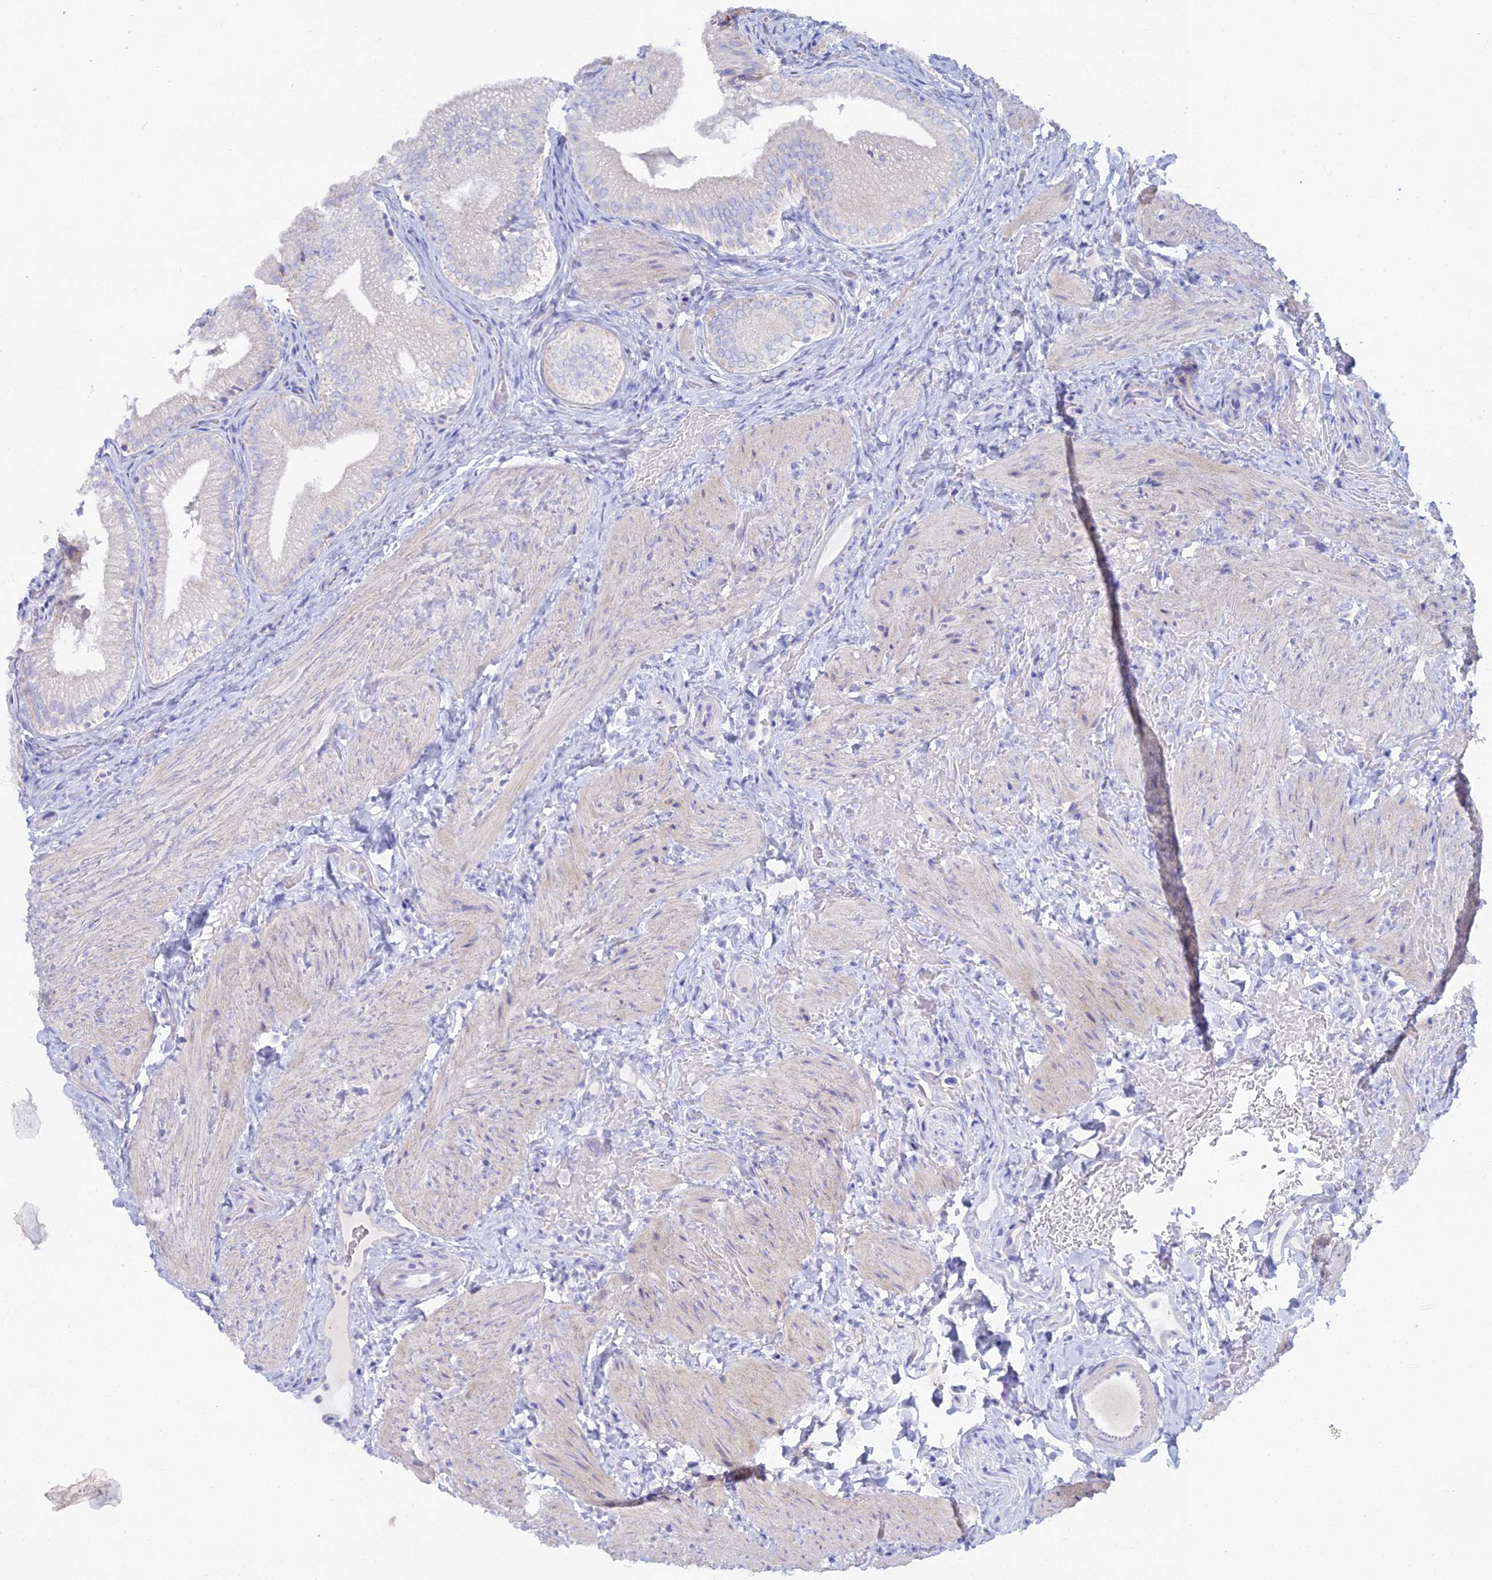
{"staining": {"intensity": "weak", "quantity": "<25%", "location": "cytoplasmic/membranous"}, "tissue": "gallbladder", "cell_type": "Glandular cells", "image_type": "normal", "snomed": [{"axis": "morphology", "description": "Normal tissue, NOS"}, {"axis": "topography", "description": "Gallbladder"}], "caption": "Glandular cells are negative for brown protein staining in normal gallbladder. (DAB (3,3'-diaminobenzidine) immunohistochemistry, high magnification).", "gene": "DHX34", "patient": {"sex": "female", "age": 30}}